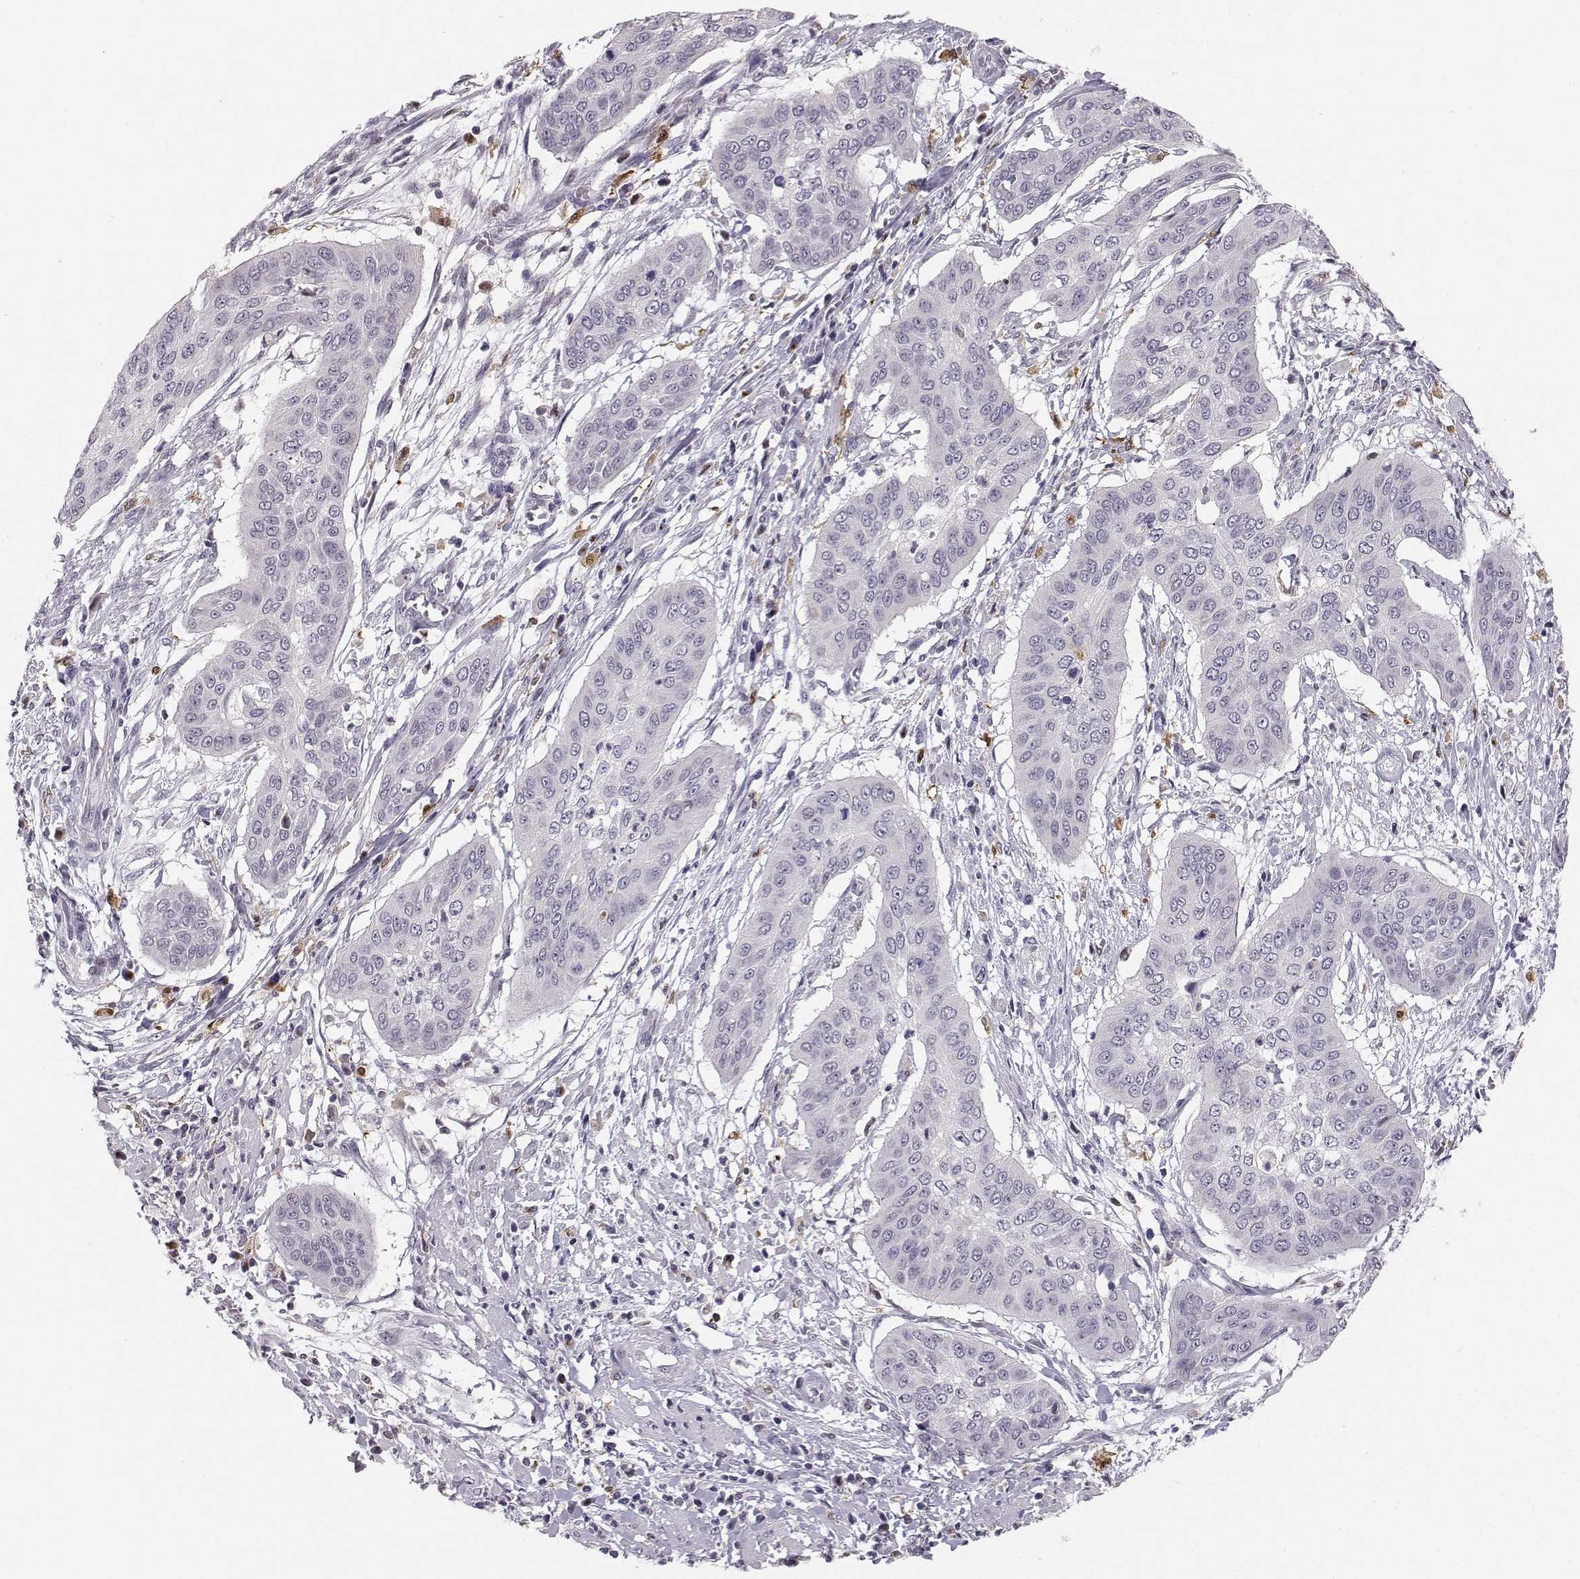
{"staining": {"intensity": "negative", "quantity": "none", "location": "none"}, "tissue": "cervical cancer", "cell_type": "Tumor cells", "image_type": "cancer", "snomed": [{"axis": "morphology", "description": "Squamous cell carcinoma, NOS"}, {"axis": "topography", "description": "Cervix"}], "caption": "A histopathology image of squamous cell carcinoma (cervical) stained for a protein exhibits no brown staining in tumor cells.", "gene": "HTR7", "patient": {"sex": "female", "age": 39}}